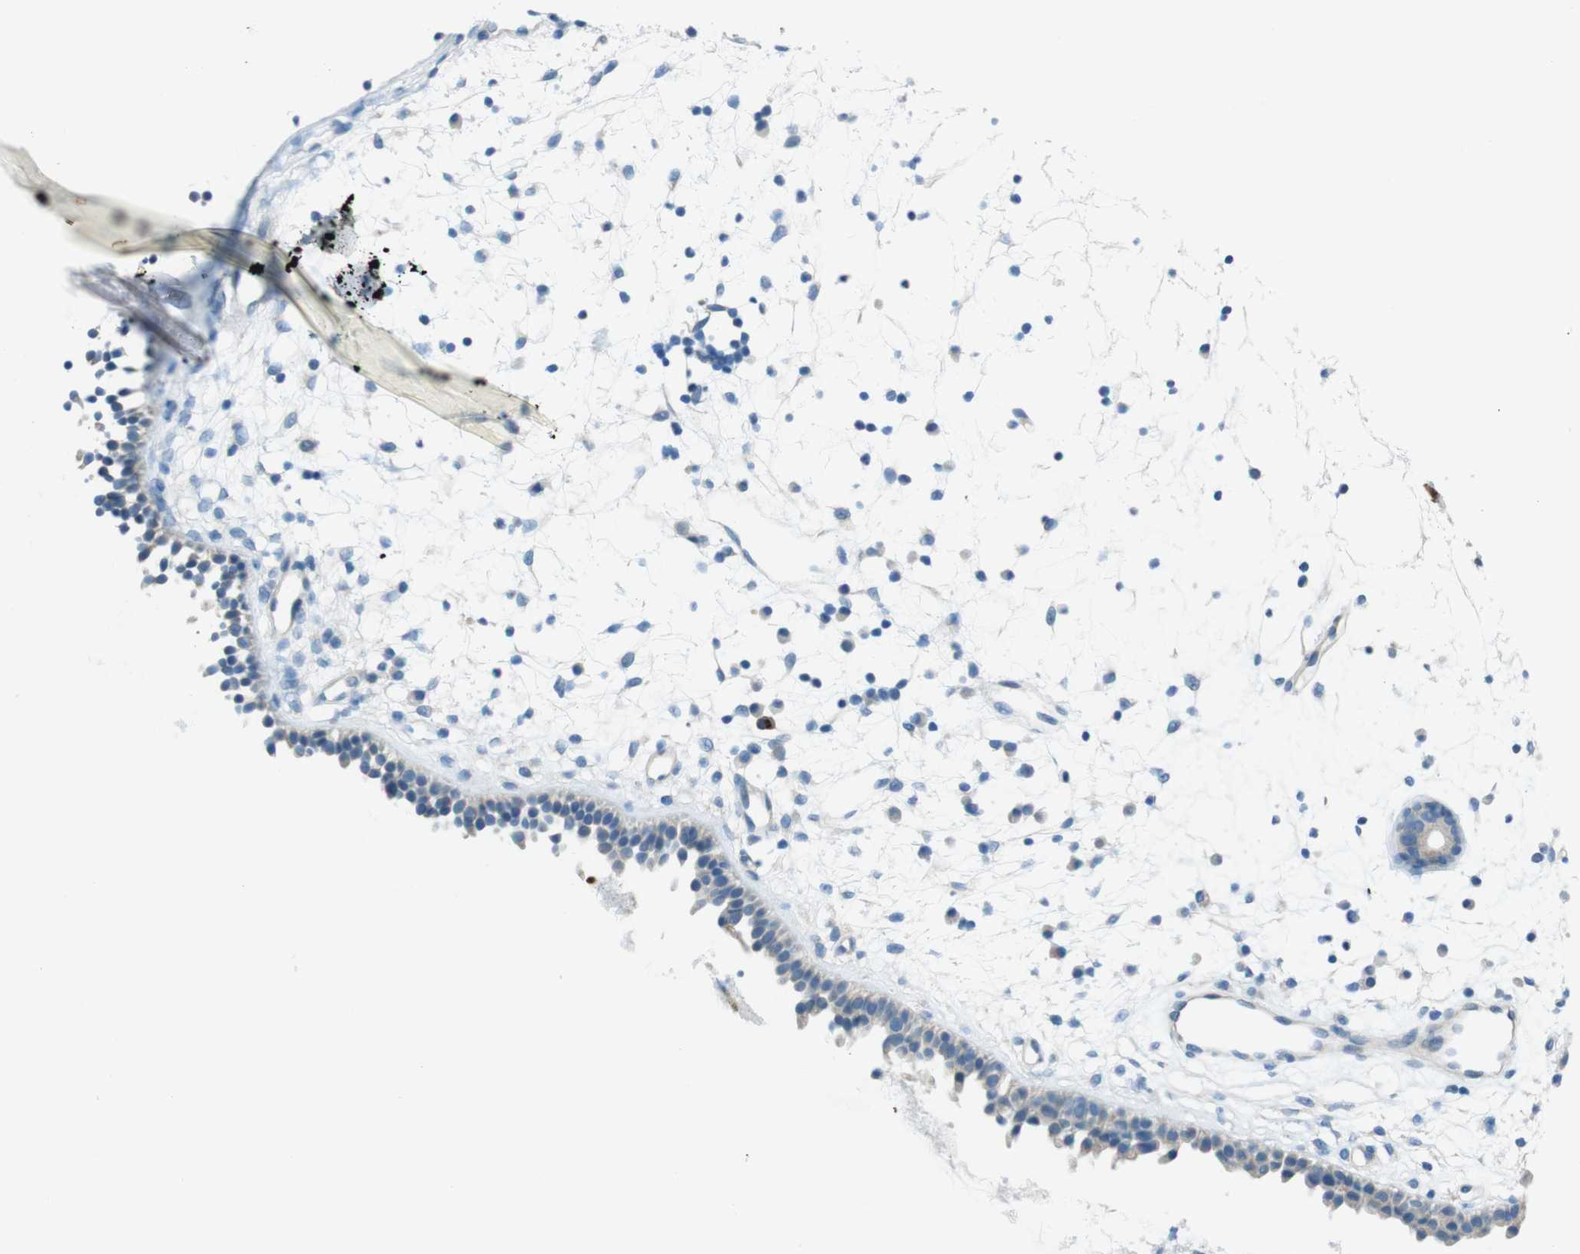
{"staining": {"intensity": "moderate", "quantity": "25%-75%", "location": "cytoplasmic/membranous"}, "tissue": "nasopharynx", "cell_type": "Respiratory epithelial cells", "image_type": "normal", "snomed": [{"axis": "morphology", "description": "Normal tissue, NOS"}, {"axis": "topography", "description": "Nasopharynx"}], "caption": "DAB (3,3'-diaminobenzidine) immunohistochemical staining of normal nasopharynx displays moderate cytoplasmic/membranous protein expression in about 25%-75% of respiratory epithelial cells. (brown staining indicates protein expression, while blue staining denotes nuclei).", "gene": "TMEM41B", "patient": {"sex": "male", "age": 21}}